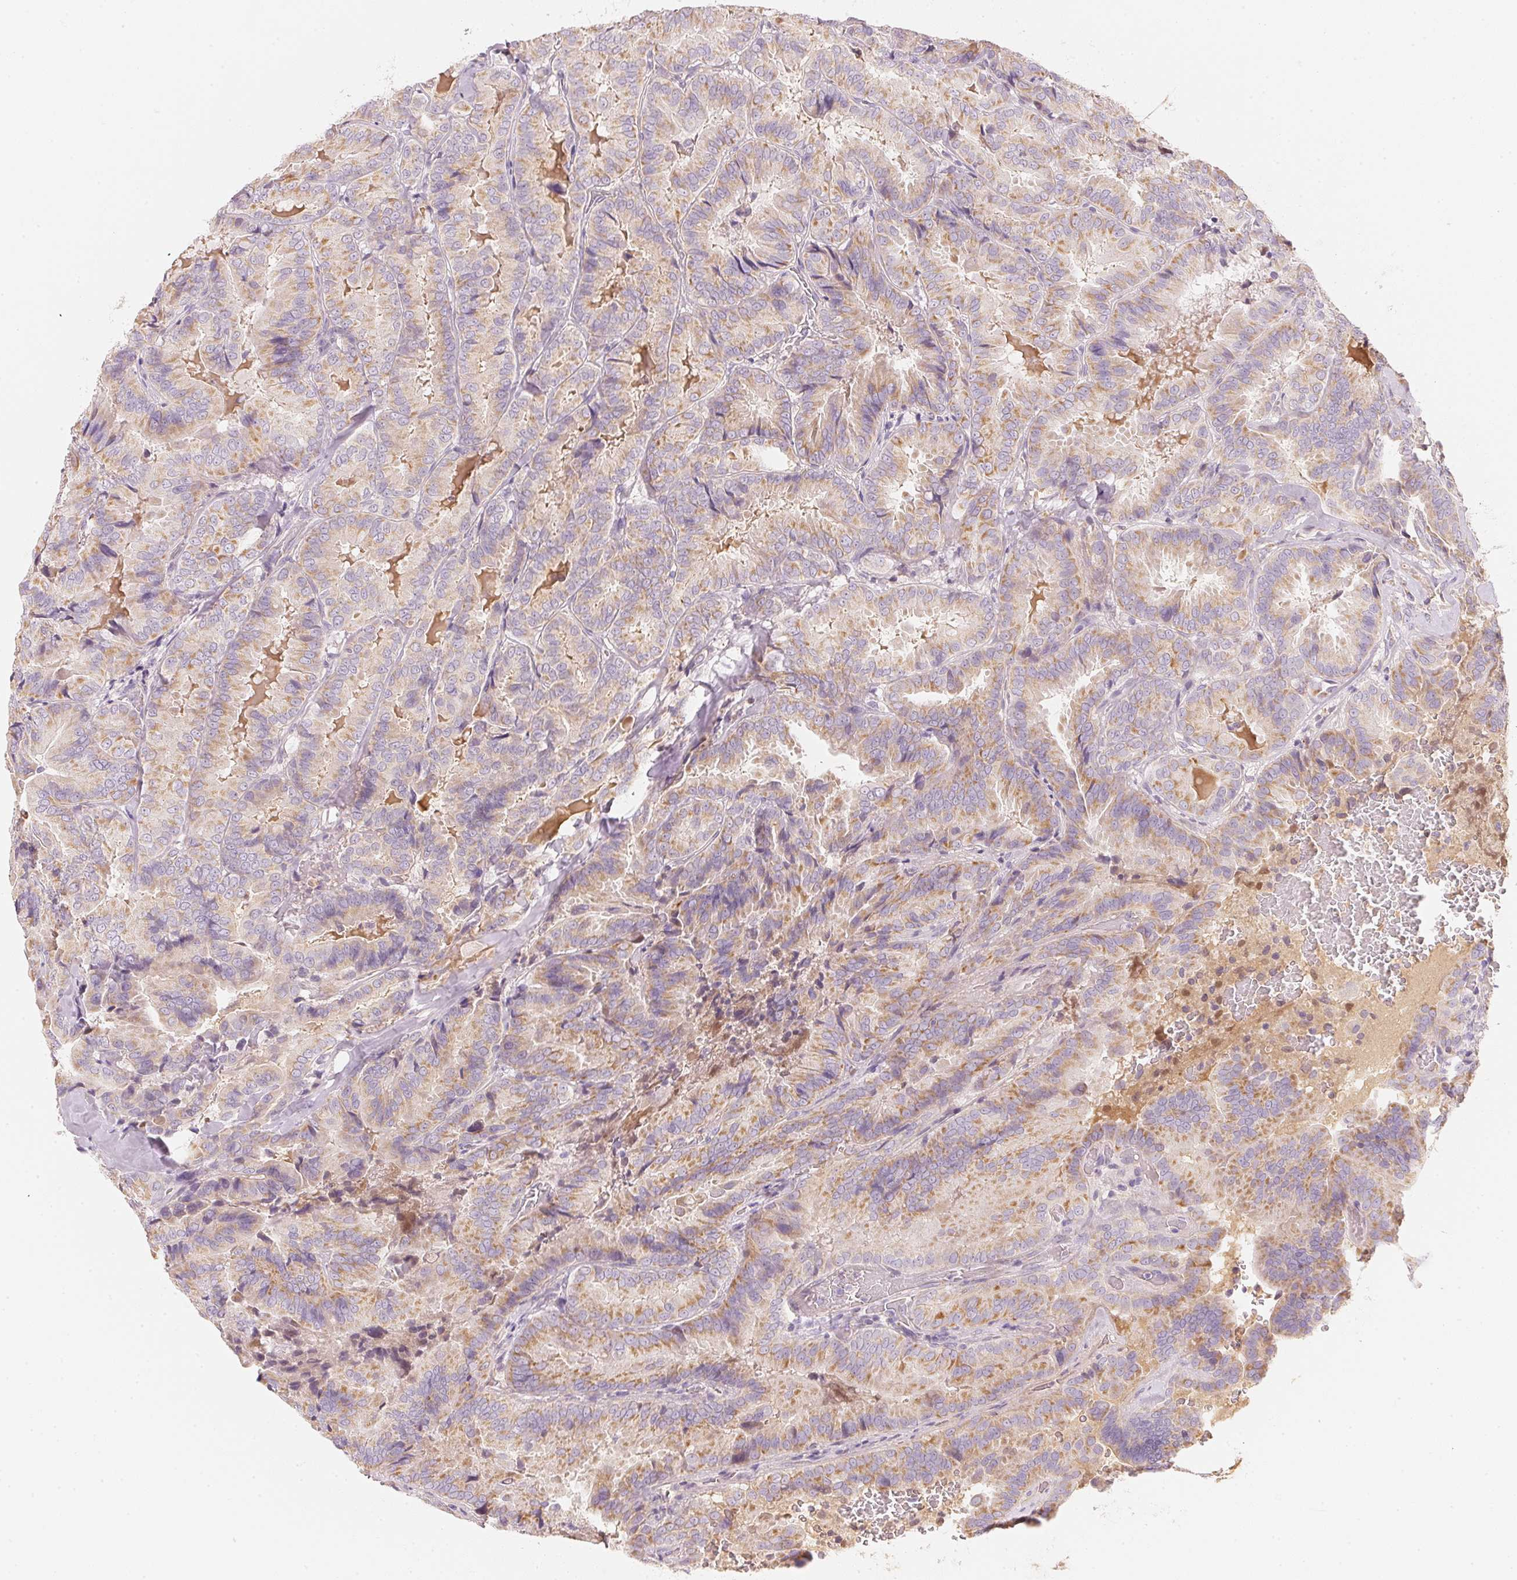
{"staining": {"intensity": "moderate", "quantity": ">75%", "location": "cytoplasmic/membranous"}, "tissue": "thyroid cancer", "cell_type": "Tumor cells", "image_type": "cancer", "snomed": [{"axis": "morphology", "description": "Papillary adenocarcinoma, NOS"}, {"axis": "topography", "description": "Thyroid gland"}], "caption": "Thyroid cancer was stained to show a protein in brown. There is medium levels of moderate cytoplasmic/membranous expression in approximately >75% of tumor cells.", "gene": "RMDN2", "patient": {"sex": "male", "age": 61}}